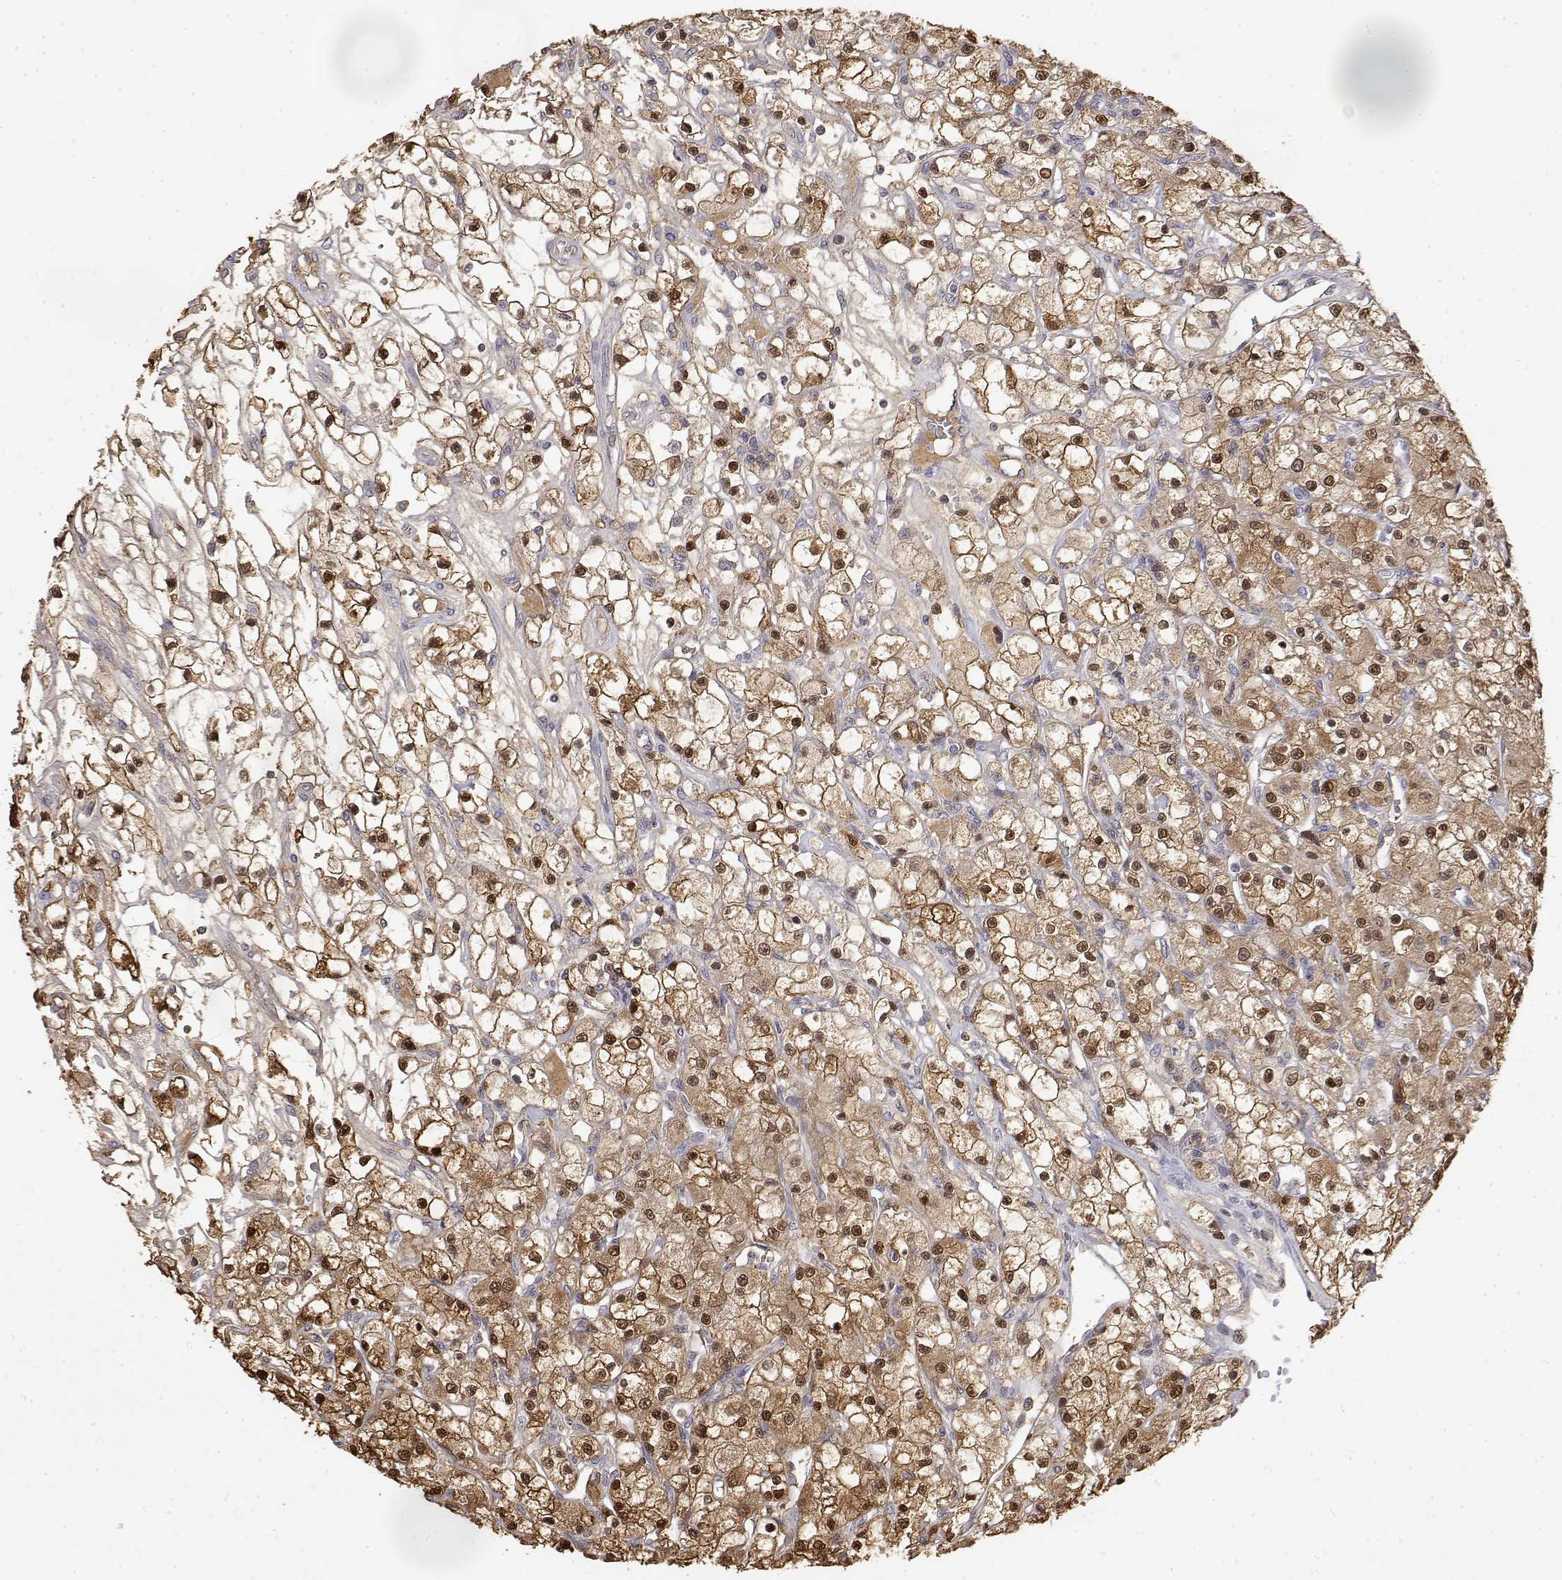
{"staining": {"intensity": "moderate", "quantity": ">75%", "location": "cytoplasmic/membranous,nuclear"}, "tissue": "renal cancer", "cell_type": "Tumor cells", "image_type": "cancer", "snomed": [{"axis": "morphology", "description": "Adenocarcinoma, NOS"}, {"axis": "topography", "description": "Kidney"}], "caption": "Renal adenocarcinoma stained with a protein marker reveals moderate staining in tumor cells.", "gene": "TPI1", "patient": {"sex": "female", "age": 59}}